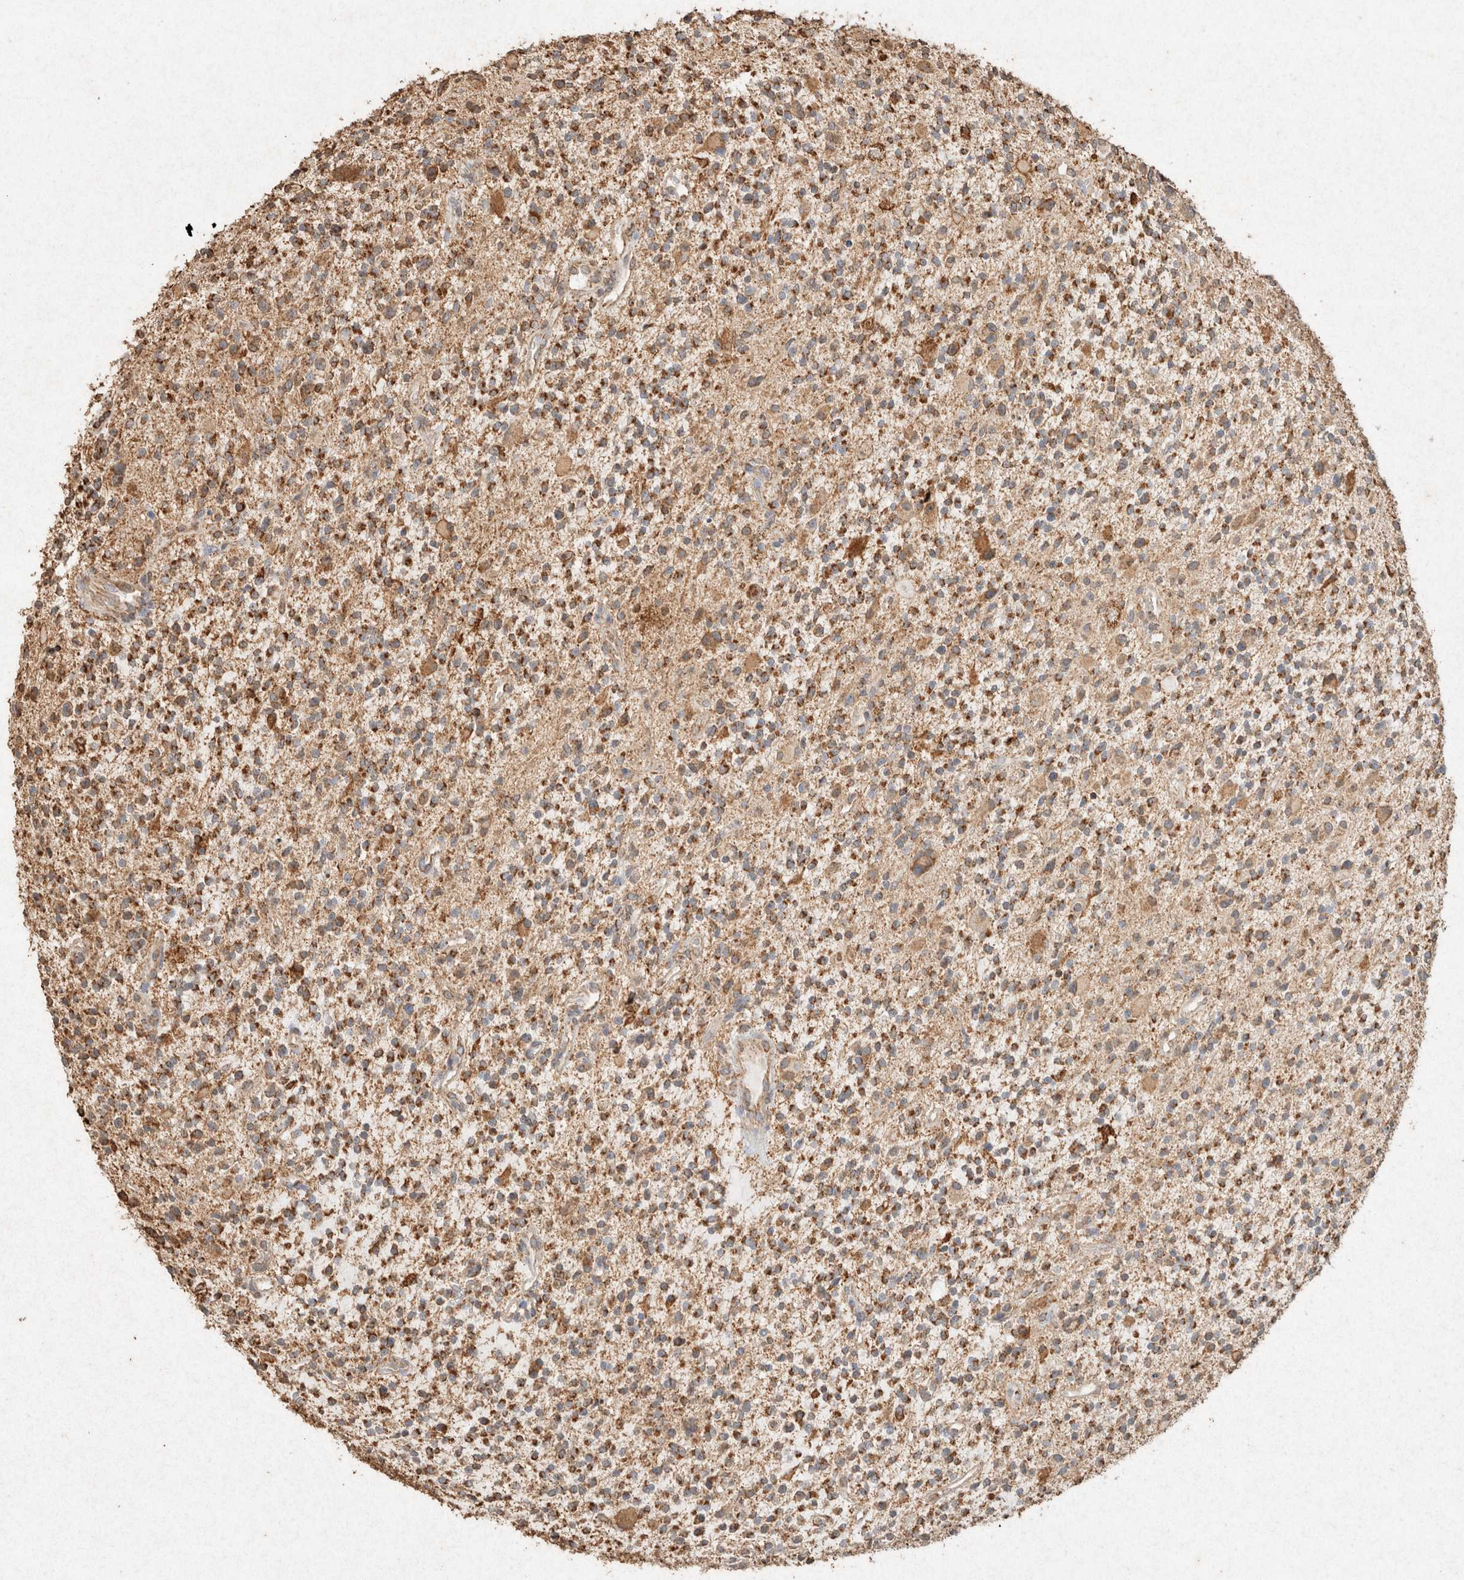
{"staining": {"intensity": "moderate", "quantity": ">75%", "location": "cytoplasmic/membranous"}, "tissue": "glioma", "cell_type": "Tumor cells", "image_type": "cancer", "snomed": [{"axis": "morphology", "description": "Glioma, malignant, High grade"}, {"axis": "topography", "description": "Brain"}], "caption": "Immunohistochemical staining of glioma demonstrates medium levels of moderate cytoplasmic/membranous expression in approximately >75% of tumor cells. (Stains: DAB (3,3'-diaminobenzidine) in brown, nuclei in blue, Microscopy: brightfield microscopy at high magnification).", "gene": "SDC2", "patient": {"sex": "male", "age": 48}}